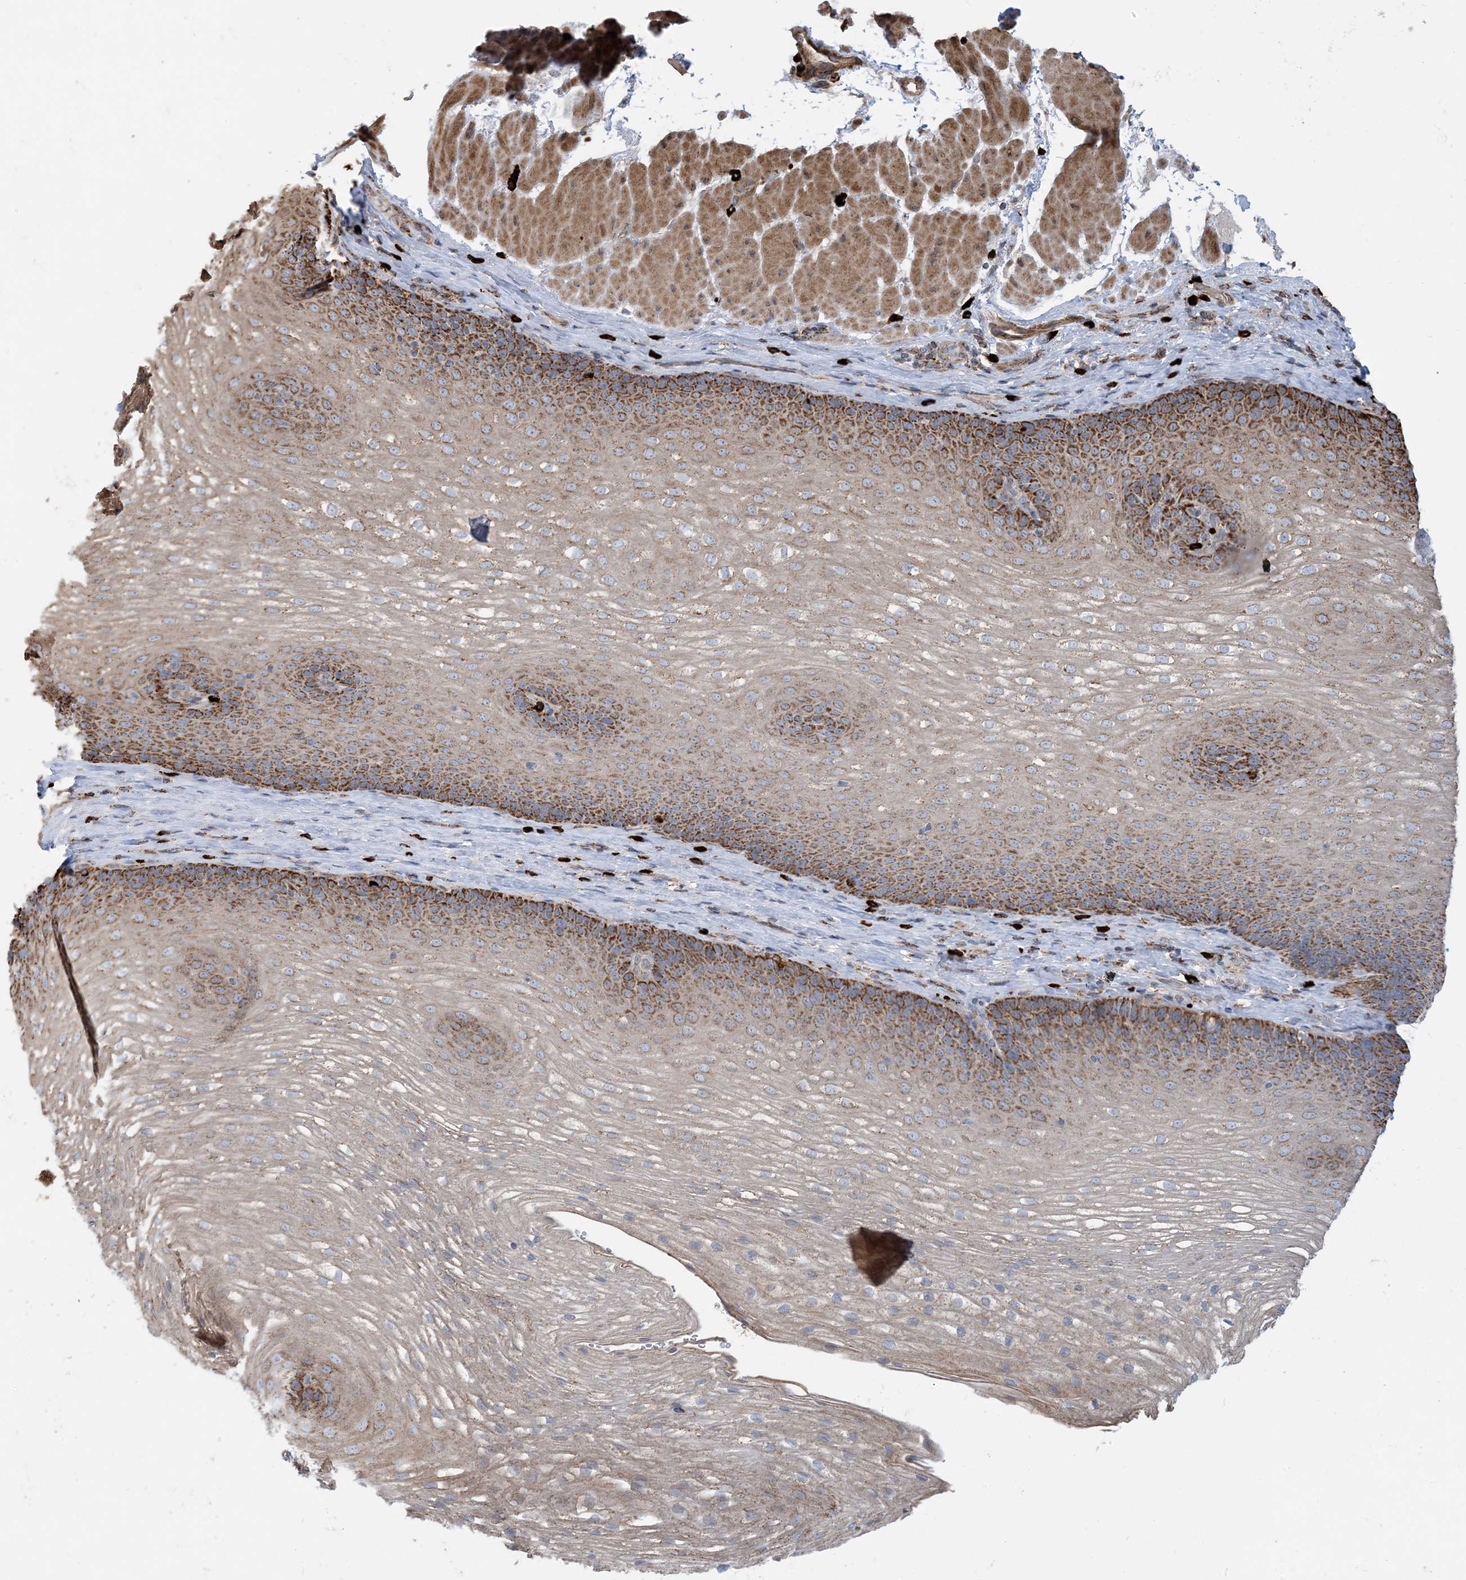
{"staining": {"intensity": "strong", "quantity": ">75%", "location": "cytoplasmic/membranous"}, "tissue": "esophagus", "cell_type": "Squamous epithelial cells", "image_type": "normal", "snomed": [{"axis": "morphology", "description": "Normal tissue, NOS"}, {"axis": "topography", "description": "Esophagus"}], "caption": "Protein expression analysis of benign esophagus exhibits strong cytoplasmic/membranous expression in approximately >75% of squamous epithelial cells. (Stains: DAB in brown, nuclei in blue, Microscopy: brightfield microscopy at high magnification).", "gene": "PCDHGA1", "patient": {"sex": "female", "age": 66}}